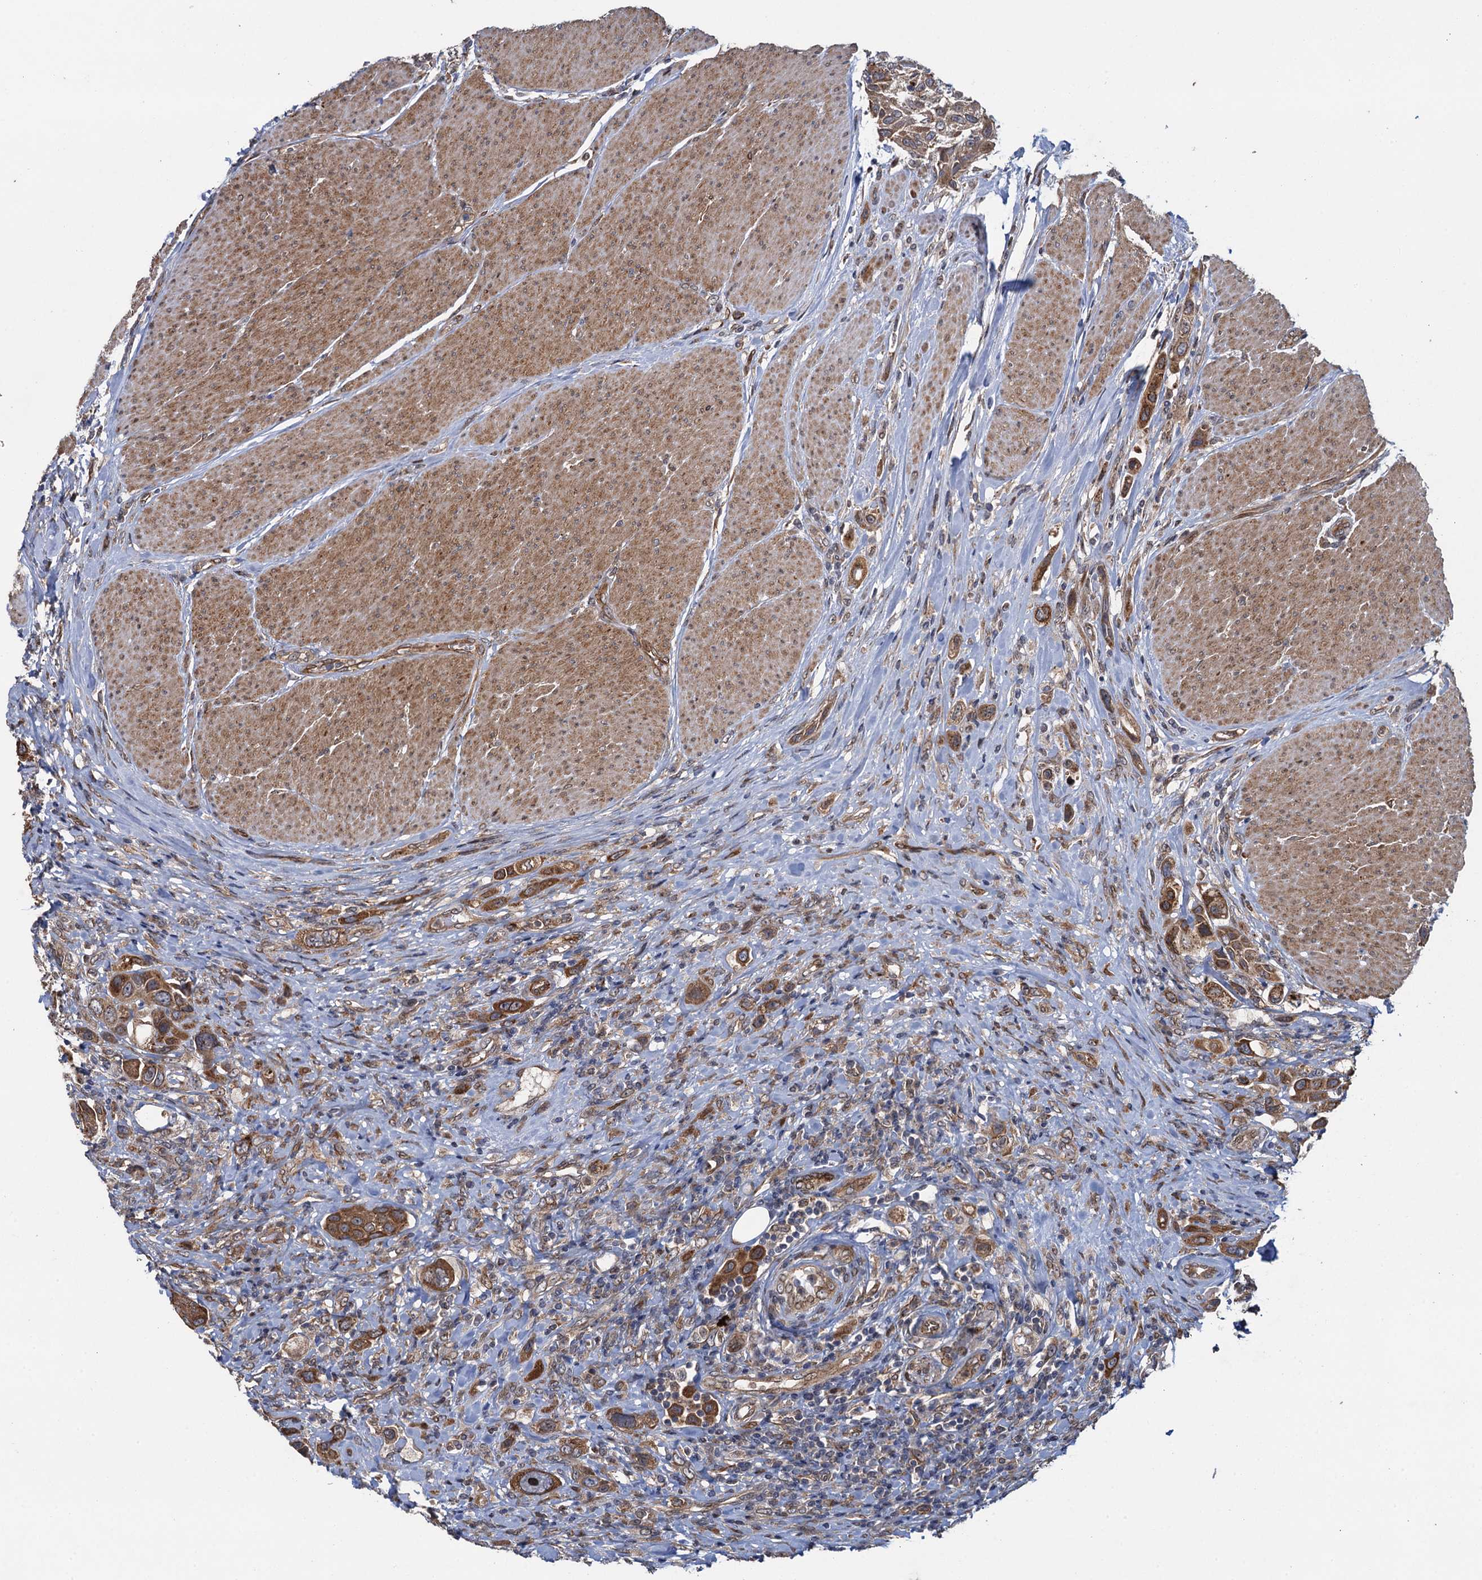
{"staining": {"intensity": "strong", "quantity": ">75%", "location": "cytoplasmic/membranous"}, "tissue": "urothelial cancer", "cell_type": "Tumor cells", "image_type": "cancer", "snomed": [{"axis": "morphology", "description": "Urothelial carcinoma, High grade"}, {"axis": "topography", "description": "Urinary bladder"}], "caption": "Protein expression analysis of urothelial carcinoma (high-grade) displays strong cytoplasmic/membranous staining in approximately >75% of tumor cells. The staining is performed using DAB brown chromogen to label protein expression. The nuclei are counter-stained blue using hematoxylin.", "gene": "EVX2", "patient": {"sex": "male", "age": 50}}